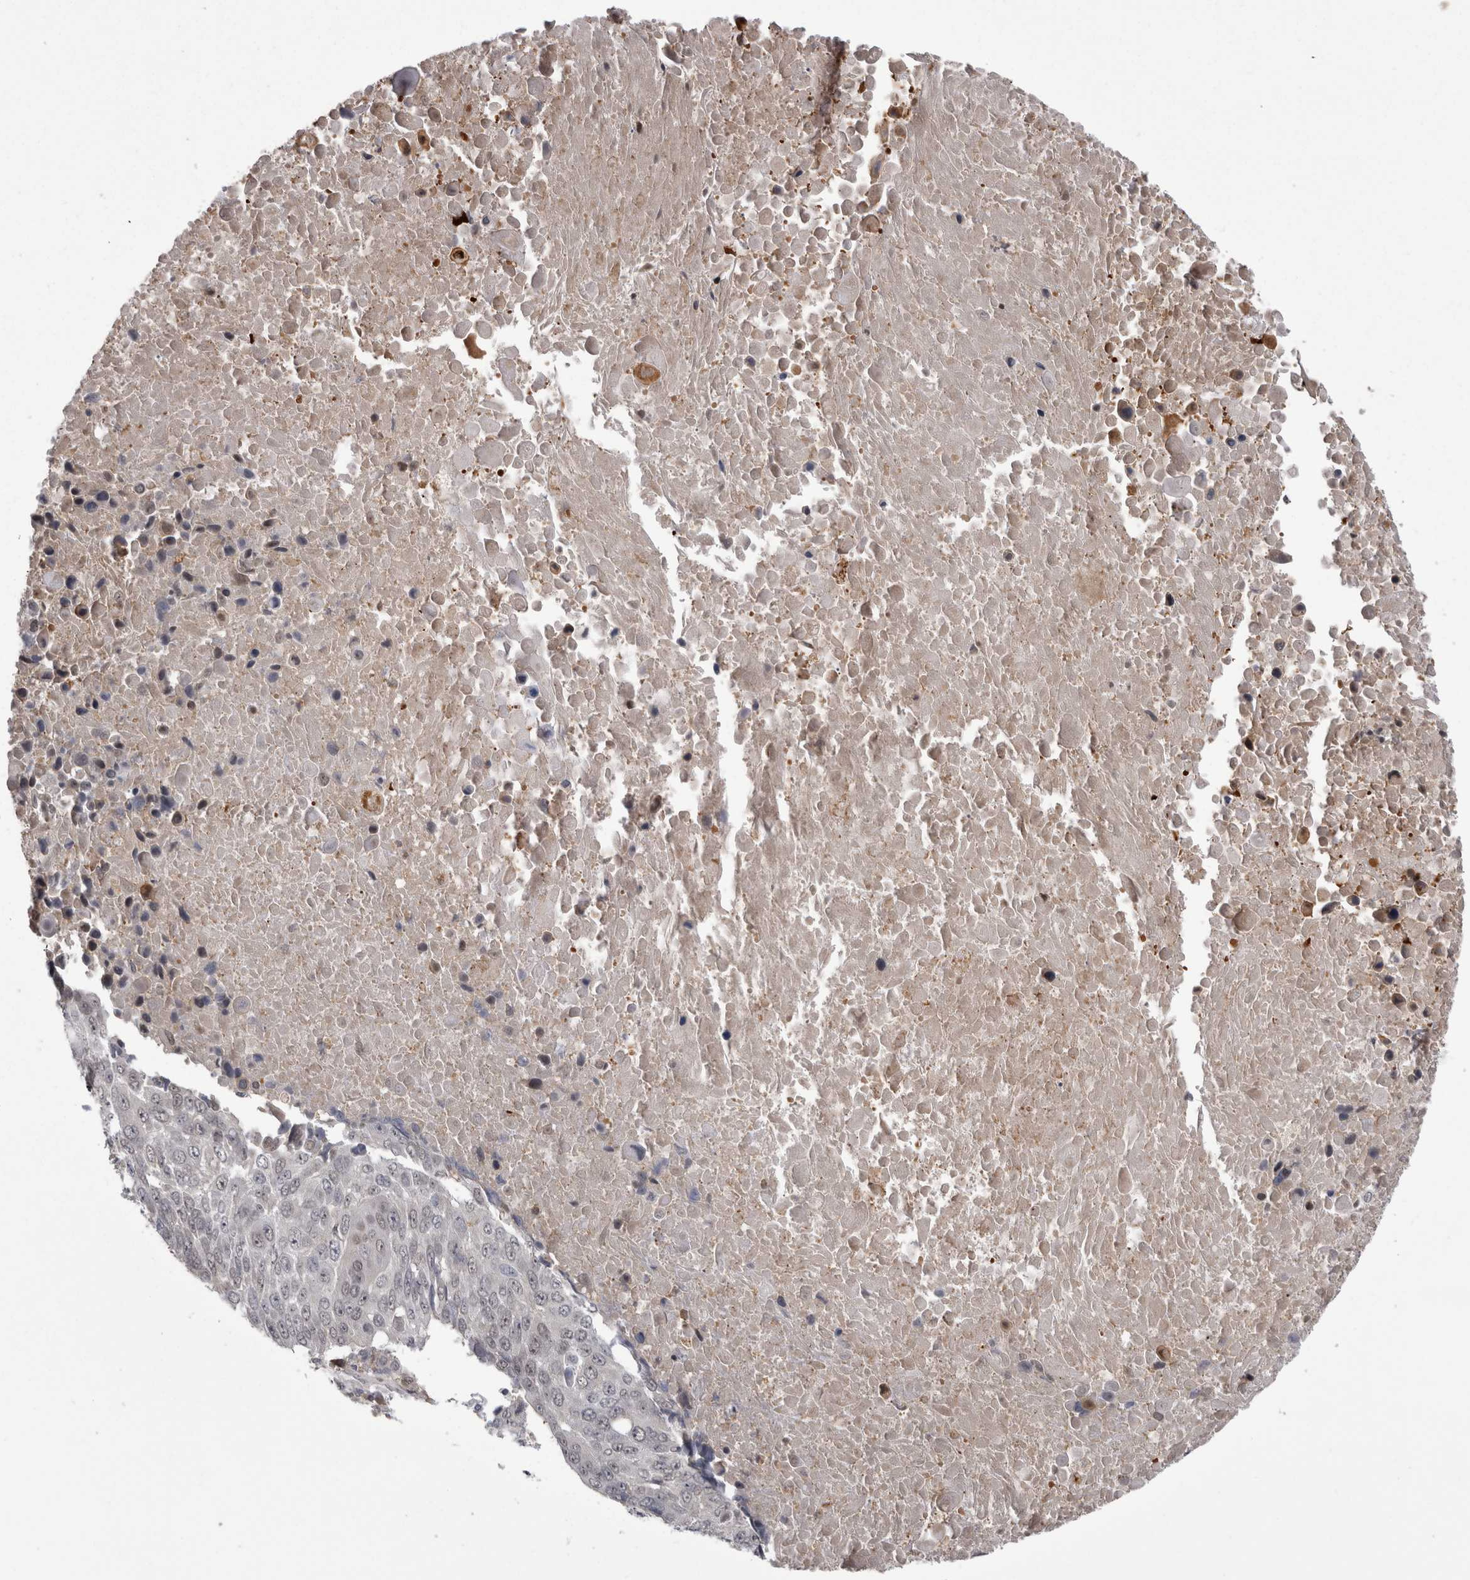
{"staining": {"intensity": "weak", "quantity": "<25%", "location": "nuclear"}, "tissue": "lung cancer", "cell_type": "Tumor cells", "image_type": "cancer", "snomed": [{"axis": "morphology", "description": "Squamous cell carcinoma, NOS"}, {"axis": "topography", "description": "Lung"}], "caption": "DAB immunohistochemical staining of human lung squamous cell carcinoma displays no significant staining in tumor cells.", "gene": "CHIC2", "patient": {"sex": "male", "age": 66}}